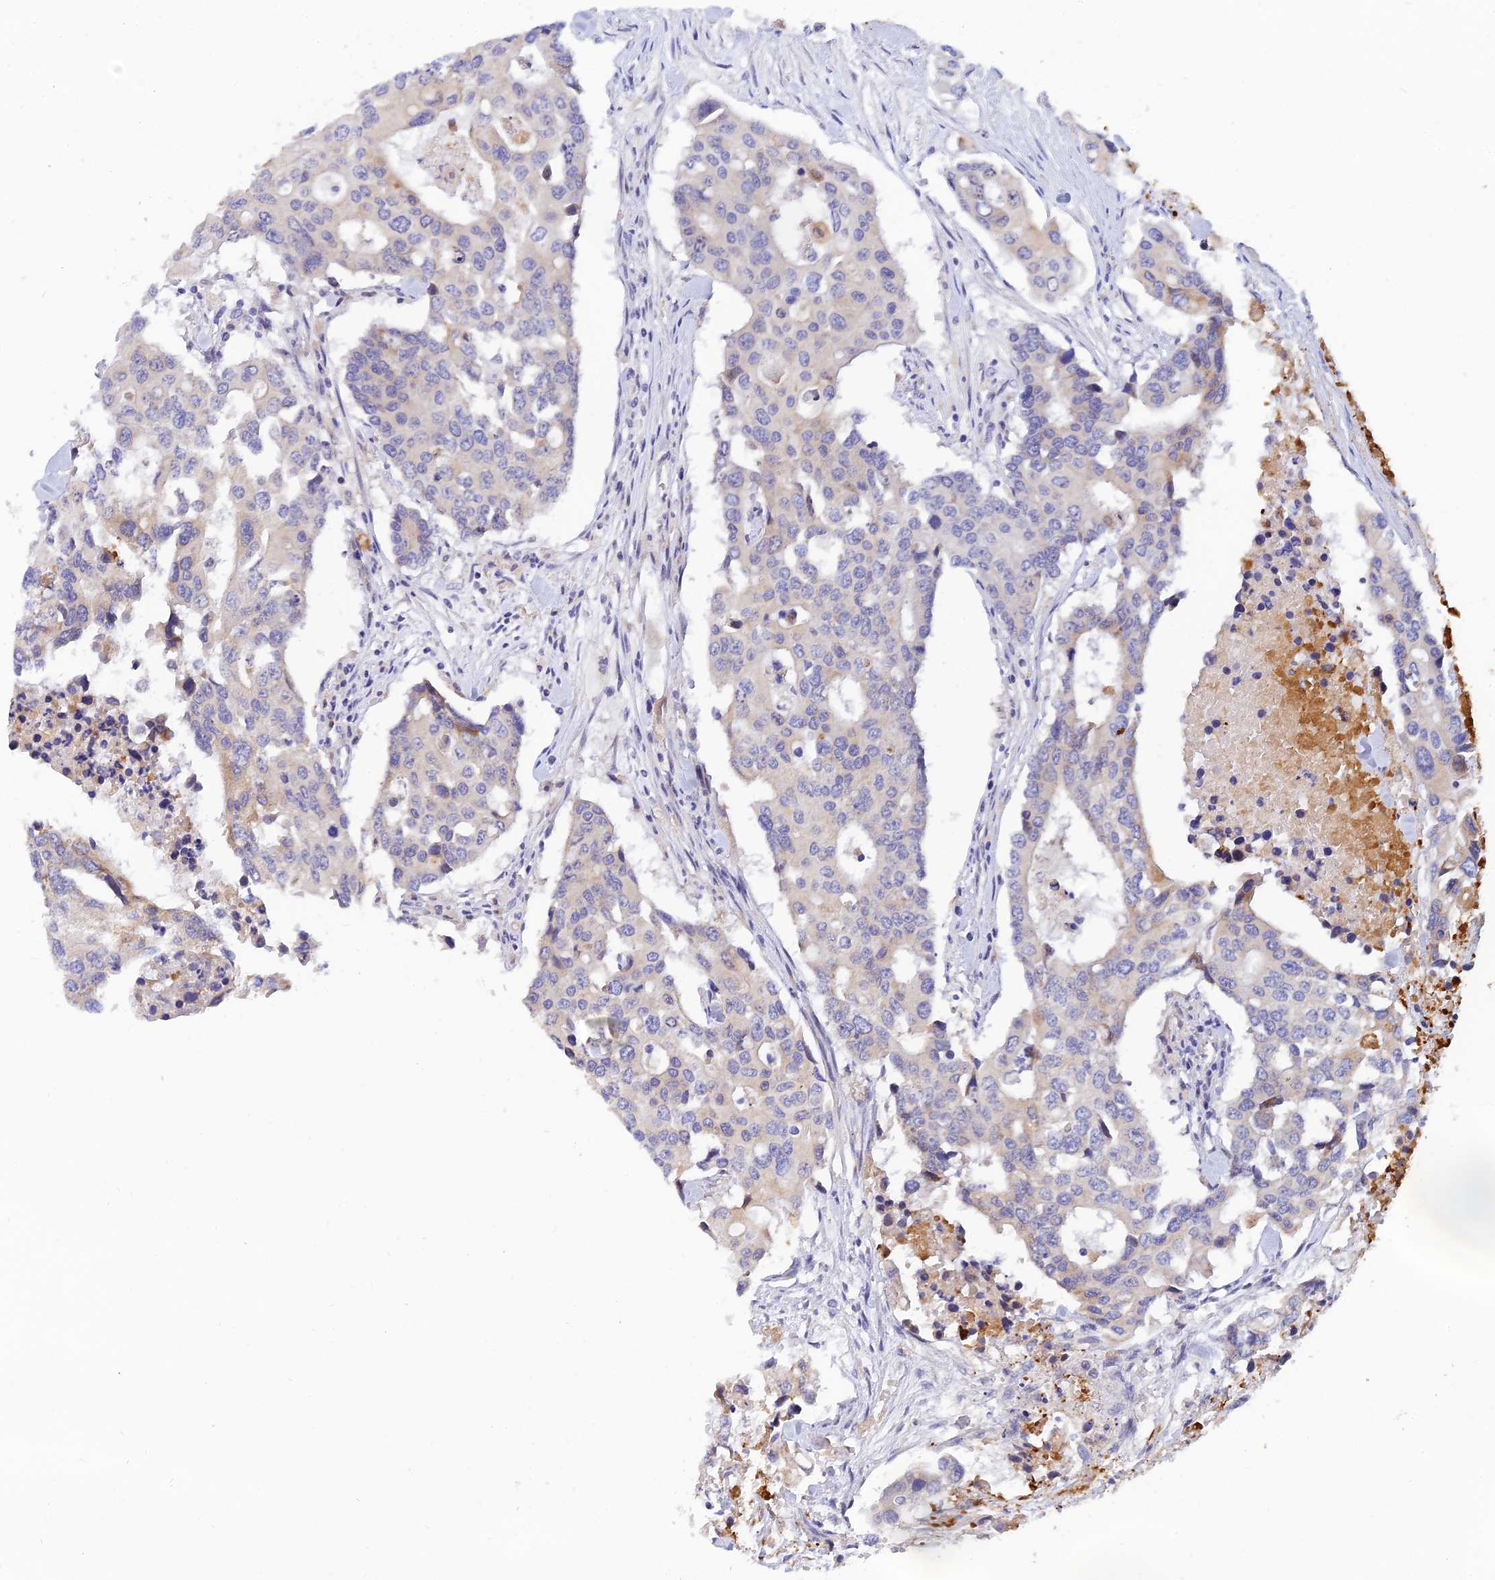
{"staining": {"intensity": "negative", "quantity": "none", "location": "none"}, "tissue": "colorectal cancer", "cell_type": "Tumor cells", "image_type": "cancer", "snomed": [{"axis": "morphology", "description": "Adenocarcinoma, NOS"}, {"axis": "topography", "description": "Colon"}], "caption": "Tumor cells are negative for brown protein staining in colorectal cancer.", "gene": "ANKS4B", "patient": {"sex": "male", "age": 77}}